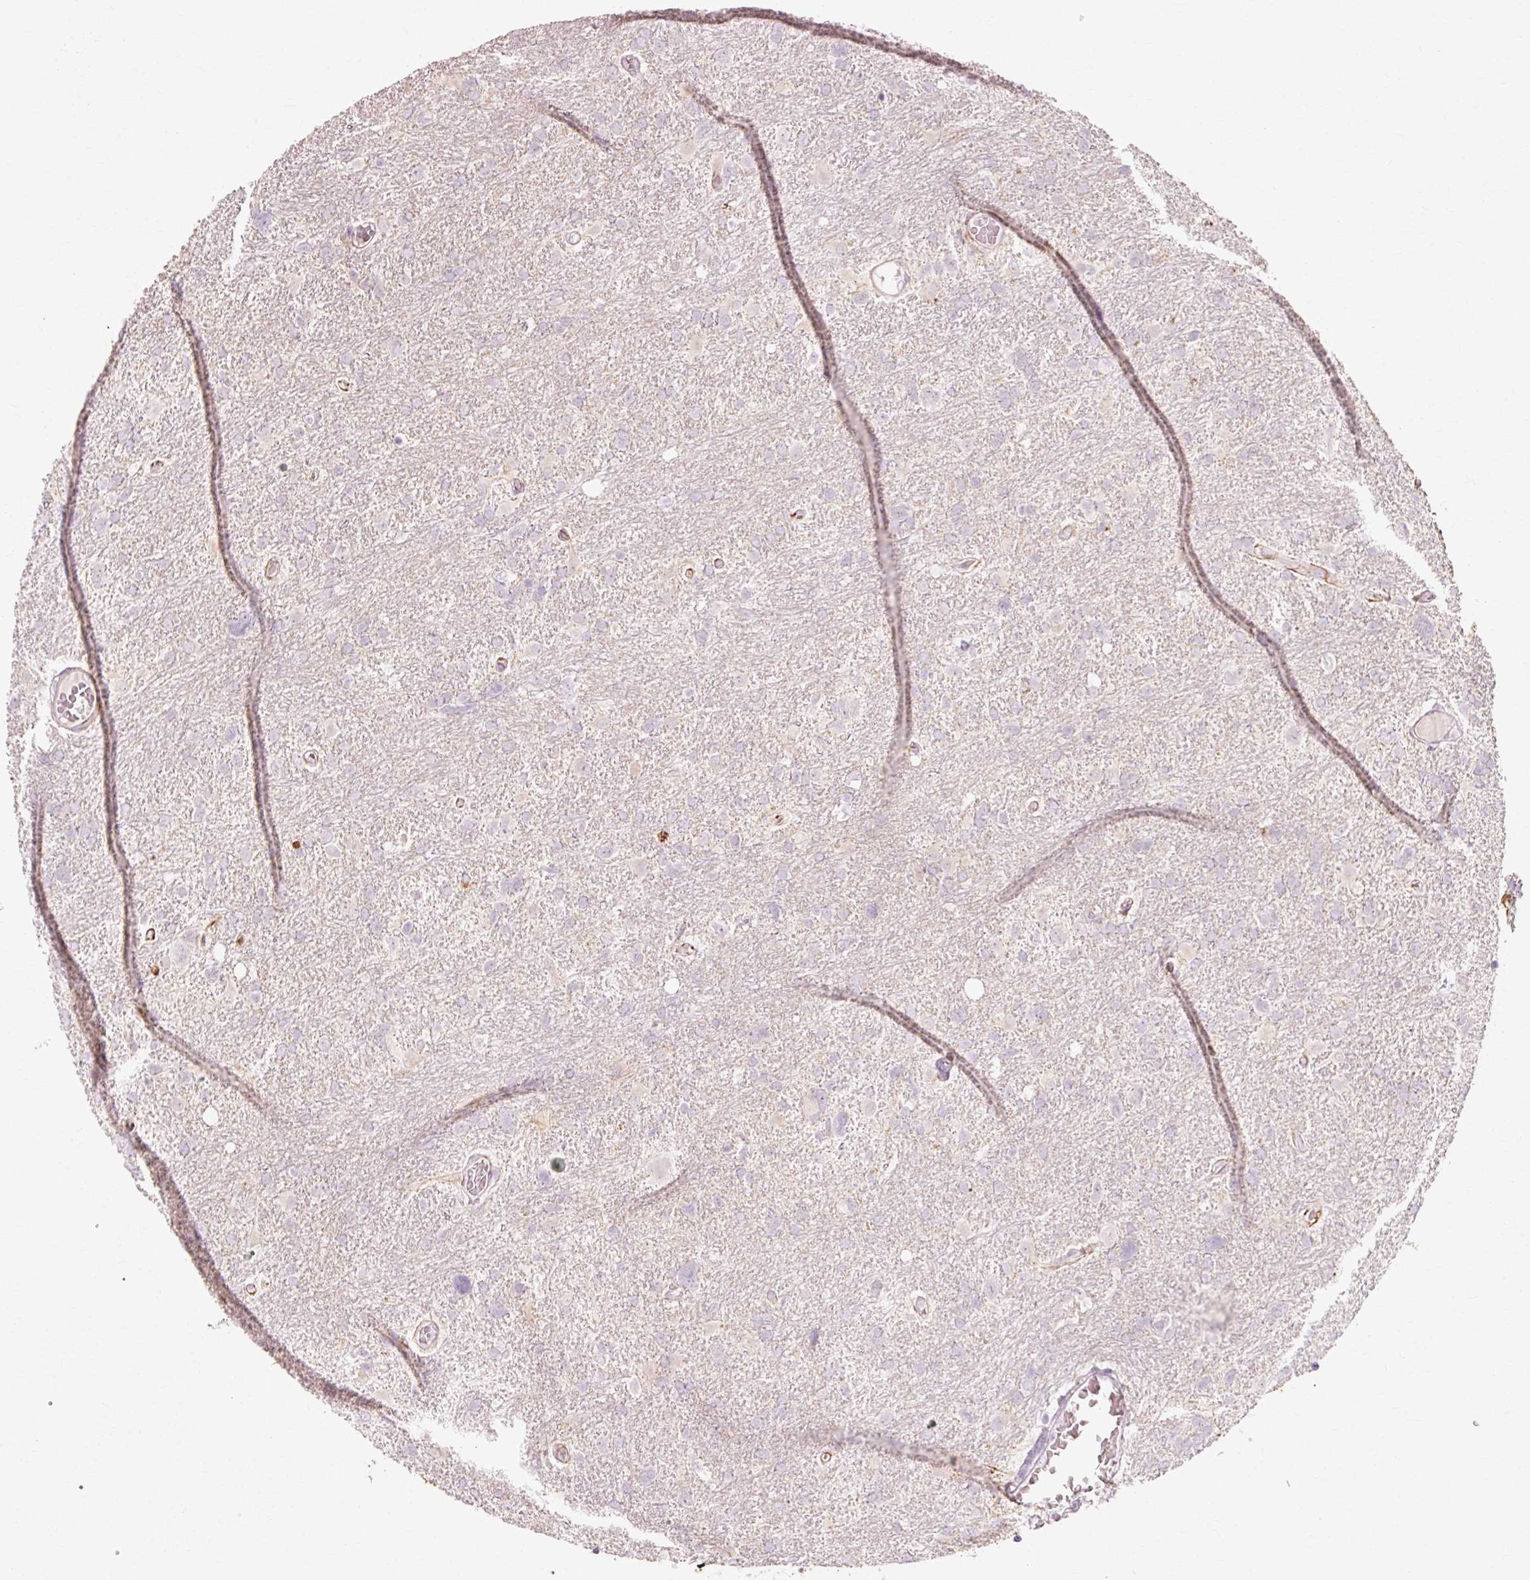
{"staining": {"intensity": "negative", "quantity": "none", "location": "none"}, "tissue": "glioma", "cell_type": "Tumor cells", "image_type": "cancer", "snomed": [{"axis": "morphology", "description": "Glioma, malignant, High grade"}, {"axis": "topography", "description": "Brain"}], "caption": "A micrograph of glioma stained for a protein displays no brown staining in tumor cells.", "gene": "TRIM73", "patient": {"sex": "male", "age": 61}}